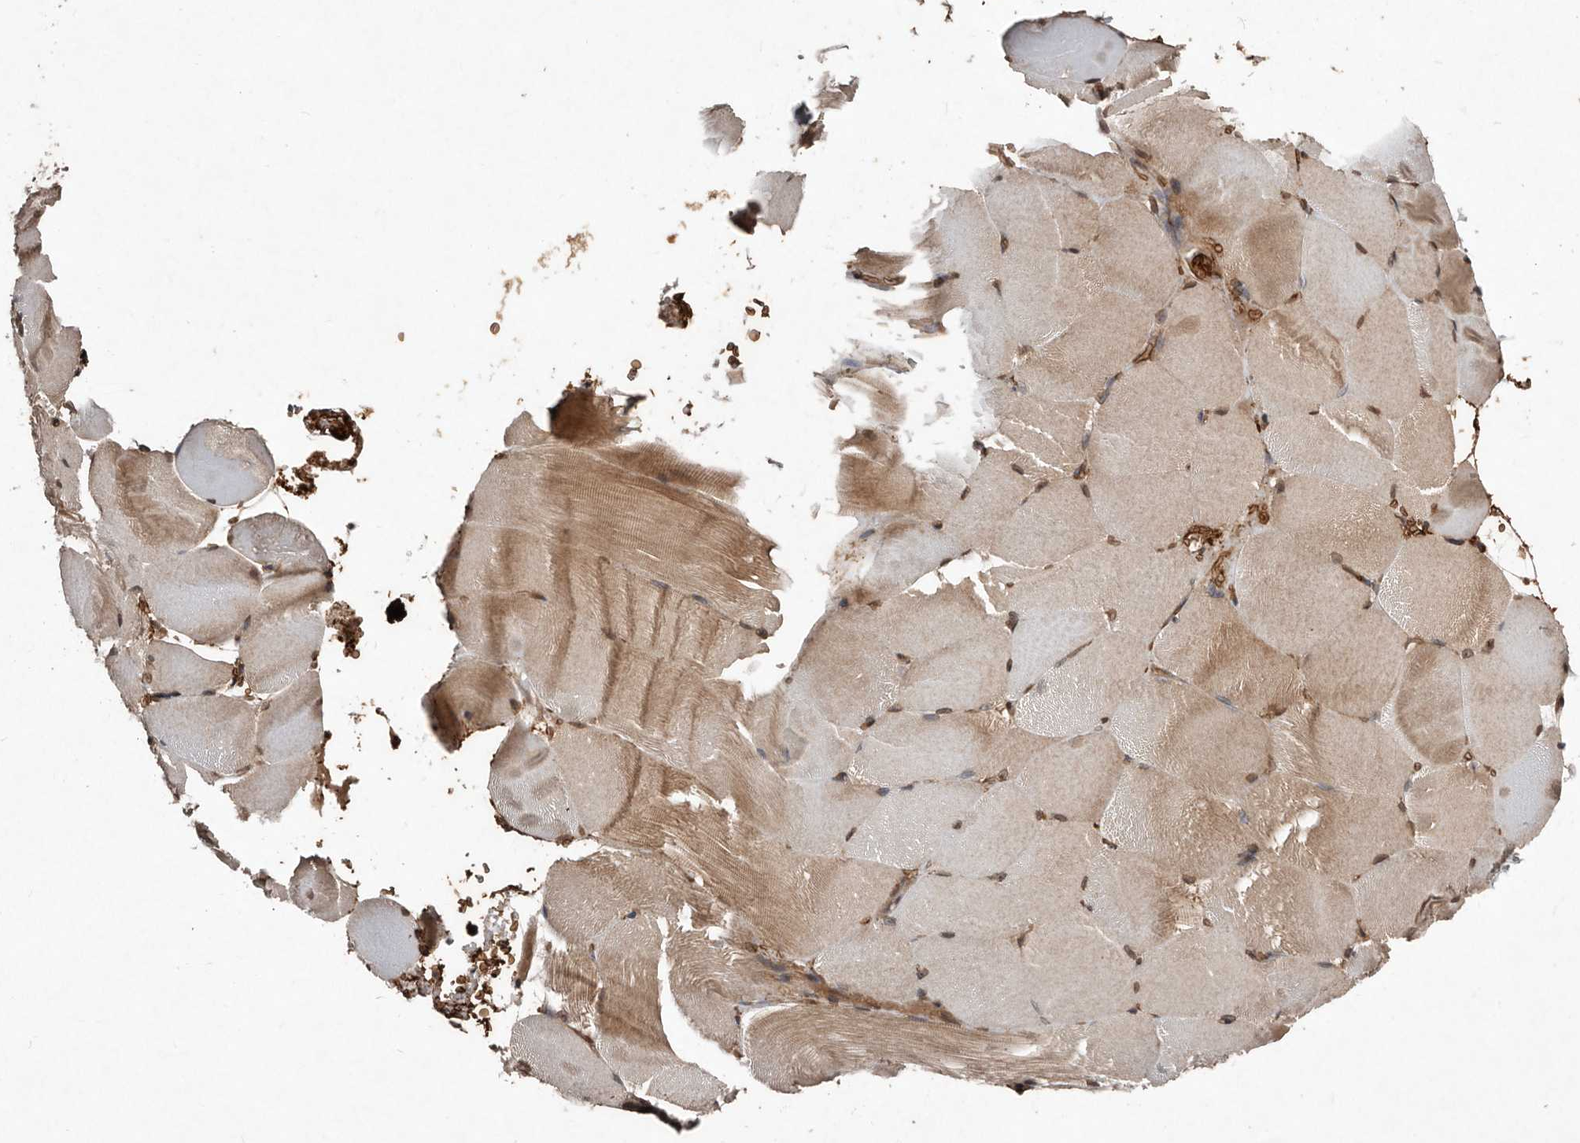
{"staining": {"intensity": "moderate", "quantity": ">75%", "location": "cytoplasmic/membranous"}, "tissue": "skeletal muscle", "cell_type": "Myocytes", "image_type": "normal", "snomed": [{"axis": "morphology", "description": "Normal tissue, NOS"}, {"axis": "topography", "description": "Skeletal muscle"}, {"axis": "topography", "description": "Parathyroid gland"}], "caption": "Immunohistochemistry (IHC) micrograph of unremarkable human skeletal muscle stained for a protein (brown), which demonstrates medium levels of moderate cytoplasmic/membranous staining in approximately >75% of myocytes.", "gene": "DIP2C", "patient": {"sex": "female", "age": 37}}